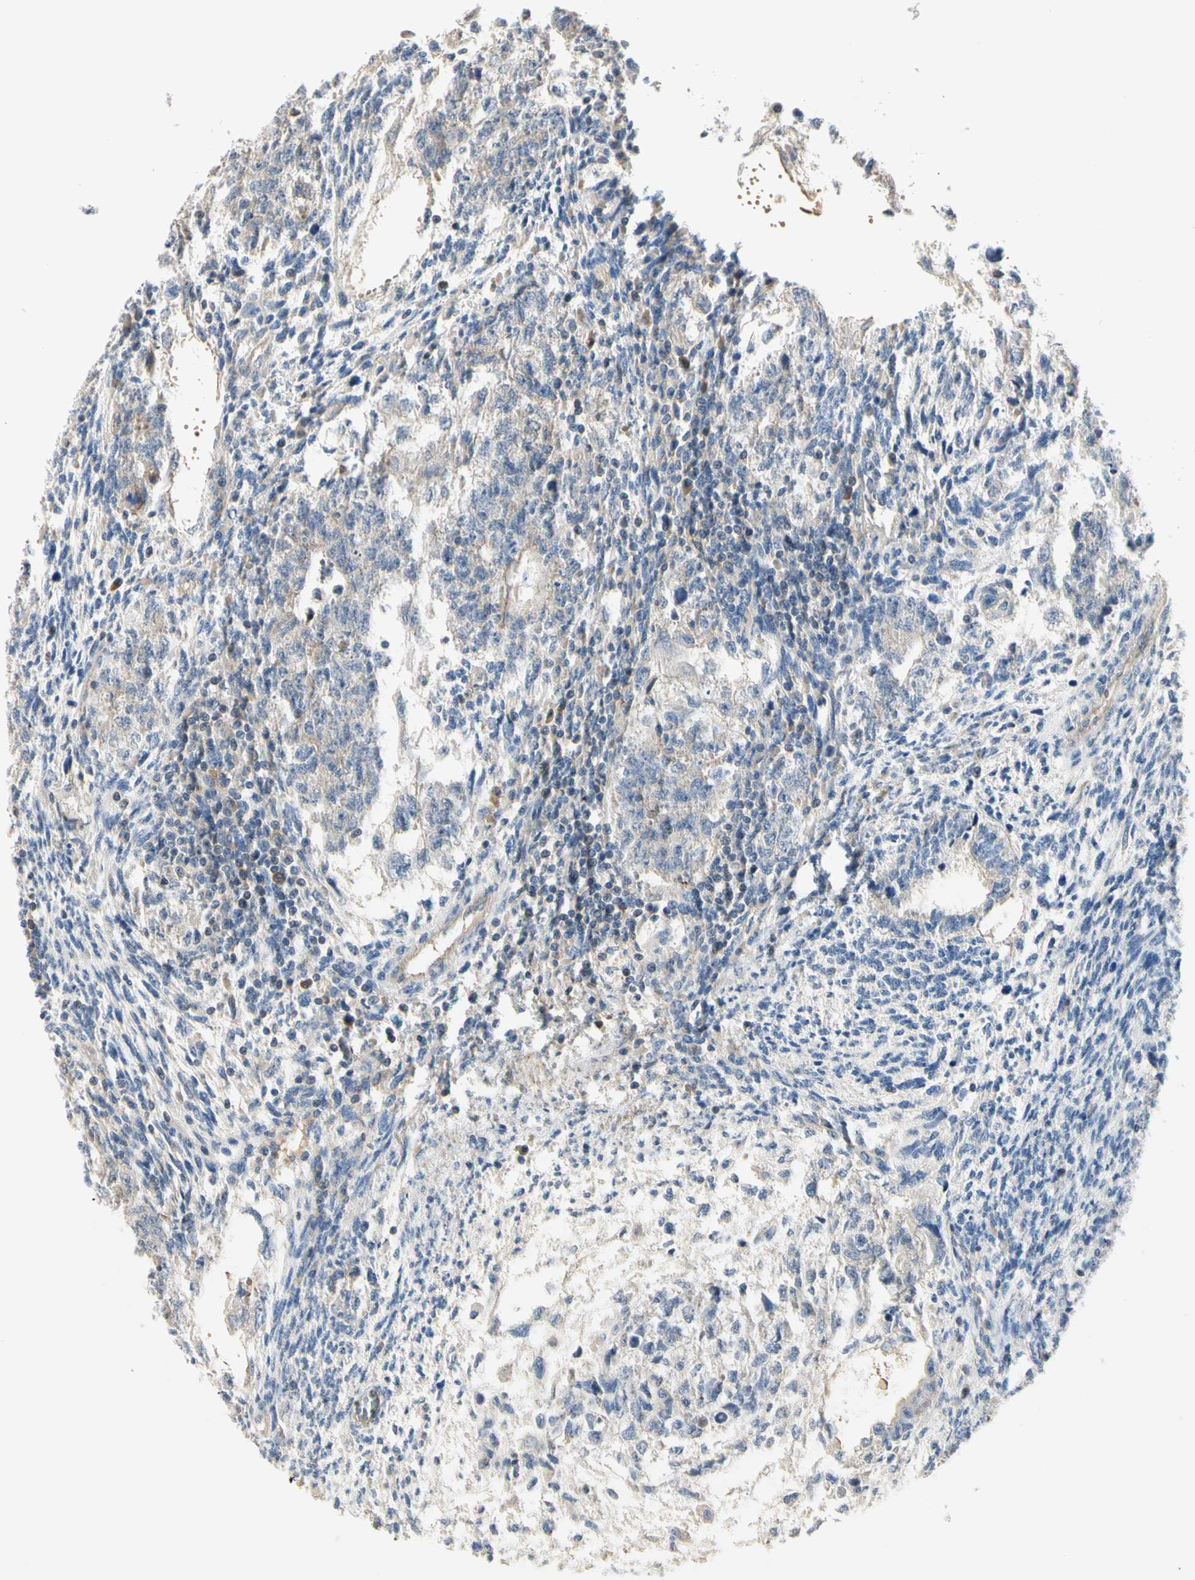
{"staining": {"intensity": "weak", "quantity": "<25%", "location": "cytoplasmic/membranous"}, "tissue": "testis cancer", "cell_type": "Tumor cells", "image_type": "cancer", "snomed": [{"axis": "morphology", "description": "Normal tissue, NOS"}, {"axis": "morphology", "description": "Carcinoma, Embryonal, NOS"}, {"axis": "topography", "description": "Testis"}], "caption": "Testis embryonal carcinoma was stained to show a protein in brown. There is no significant positivity in tumor cells. (DAB (3,3'-diaminobenzidine) immunohistochemistry with hematoxylin counter stain).", "gene": "GPR153", "patient": {"sex": "male", "age": 36}}